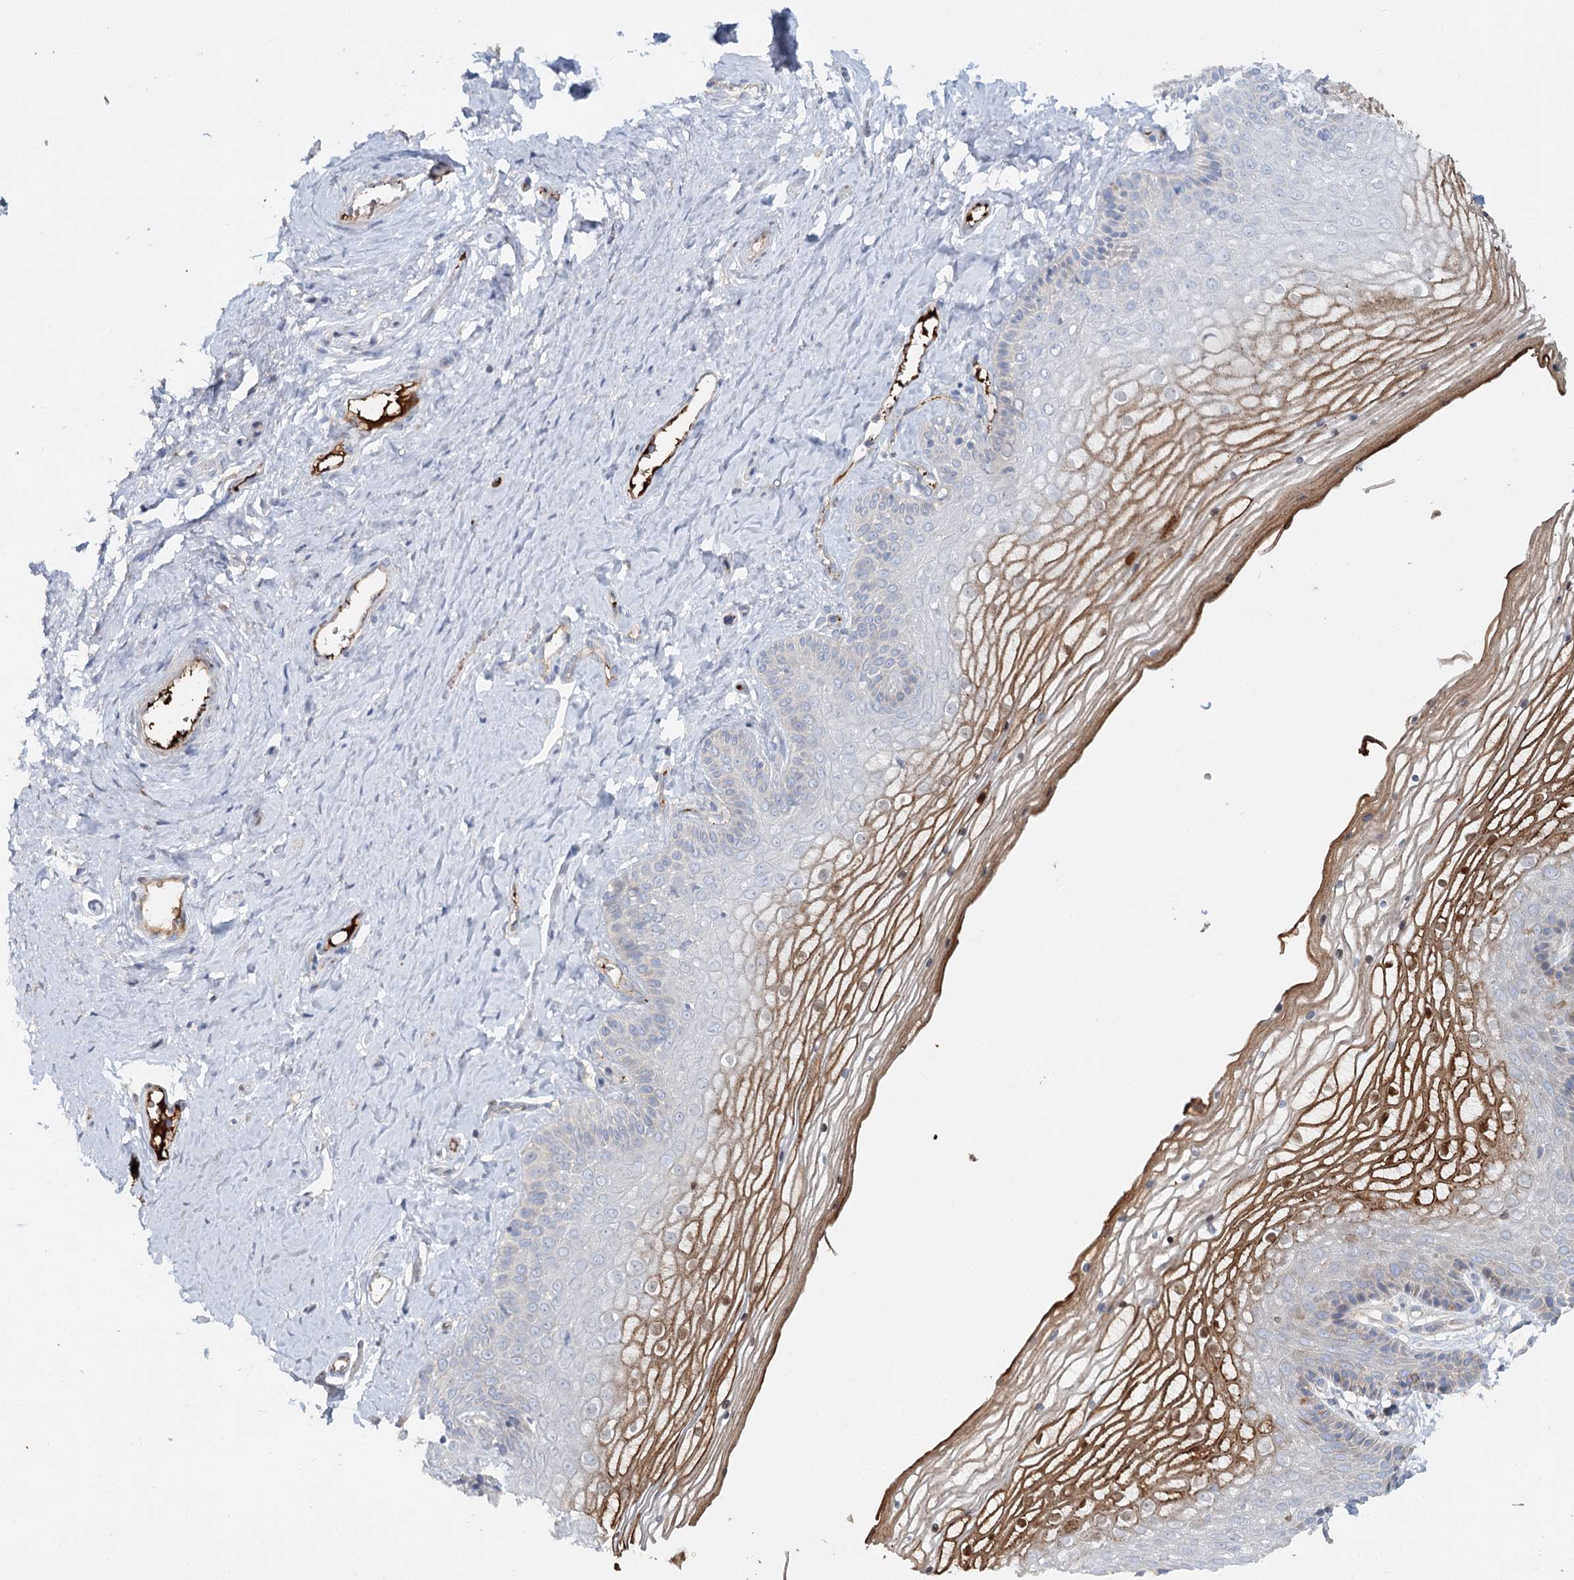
{"staining": {"intensity": "moderate", "quantity": "25%-75%", "location": "cytoplasmic/membranous,nuclear"}, "tissue": "vagina", "cell_type": "Squamous epithelial cells", "image_type": "normal", "snomed": [{"axis": "morphology", "description": "Normal tissue, NOS"}, {"axis": "topography", "description": "Vagina"}, {"axis": "topography", "description": "Cervix"}], "caption": "DAB immunohistochemical staining of benign vagina displays moderate cytoplasmic/membranous,nuclear protein staining in approximately 25%-75% of squamous epithelial cells.", "gene": "ALKBH8", "patient": {"sex": "female", "age": 40}}